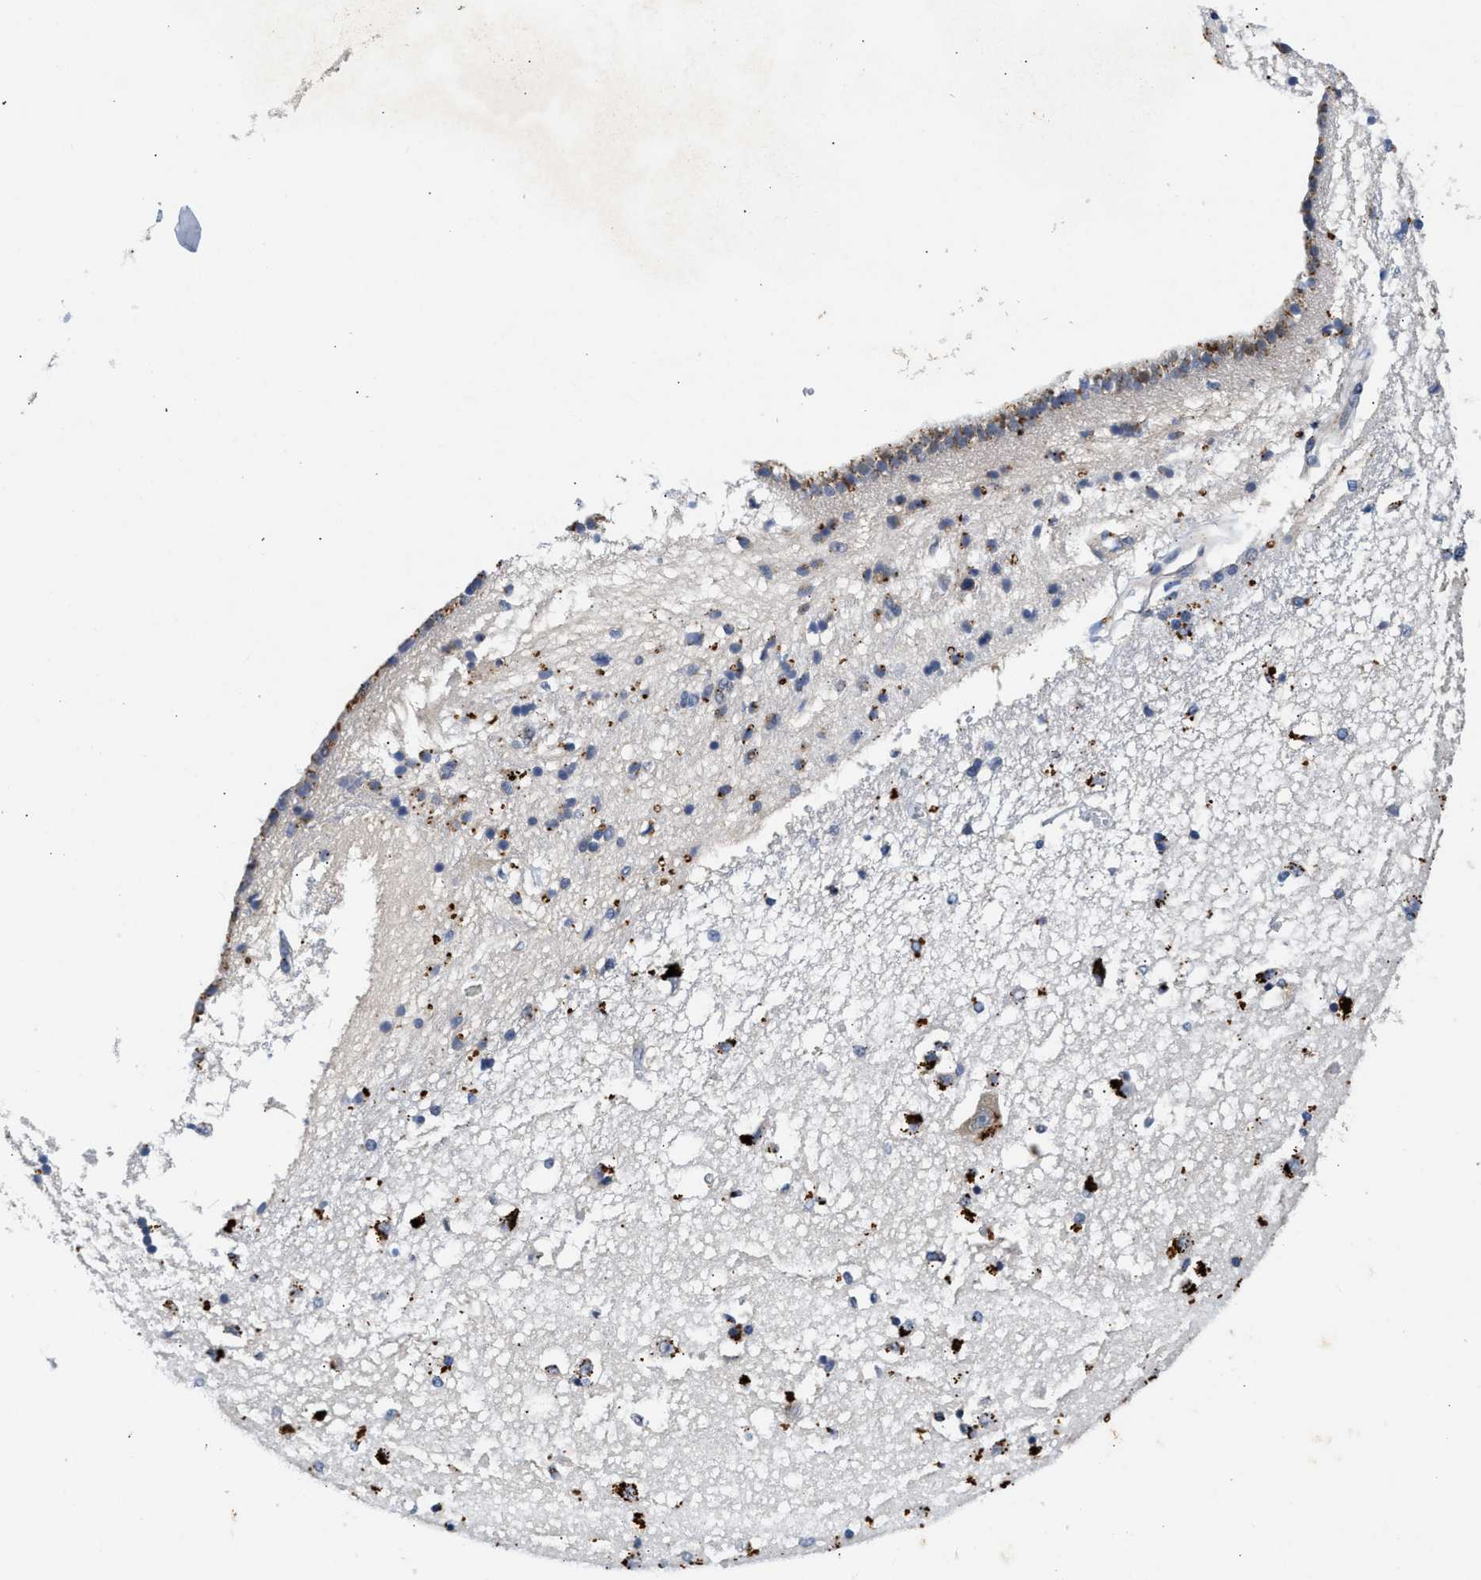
{"staining": {"intensity": "strong", "quantity": "<25%", "location": "cytoplasmic/membranous"}, "tissue": "caudate", "cell_type": "Glial cells", "image_type": "normal", "snomed": [{"axis": "morphology", "description": "Normal tissue, NOS"}, {"axis": "topography", "description": "Lateral ventricle wall"}], "caption": "Protein expression analysis of benign human caudate reveals strong cytoplasmic/membranous expression in about <25% of glial cells.", "gene": "PPM1L", "patient": {"sex": "male", "age": 45}}